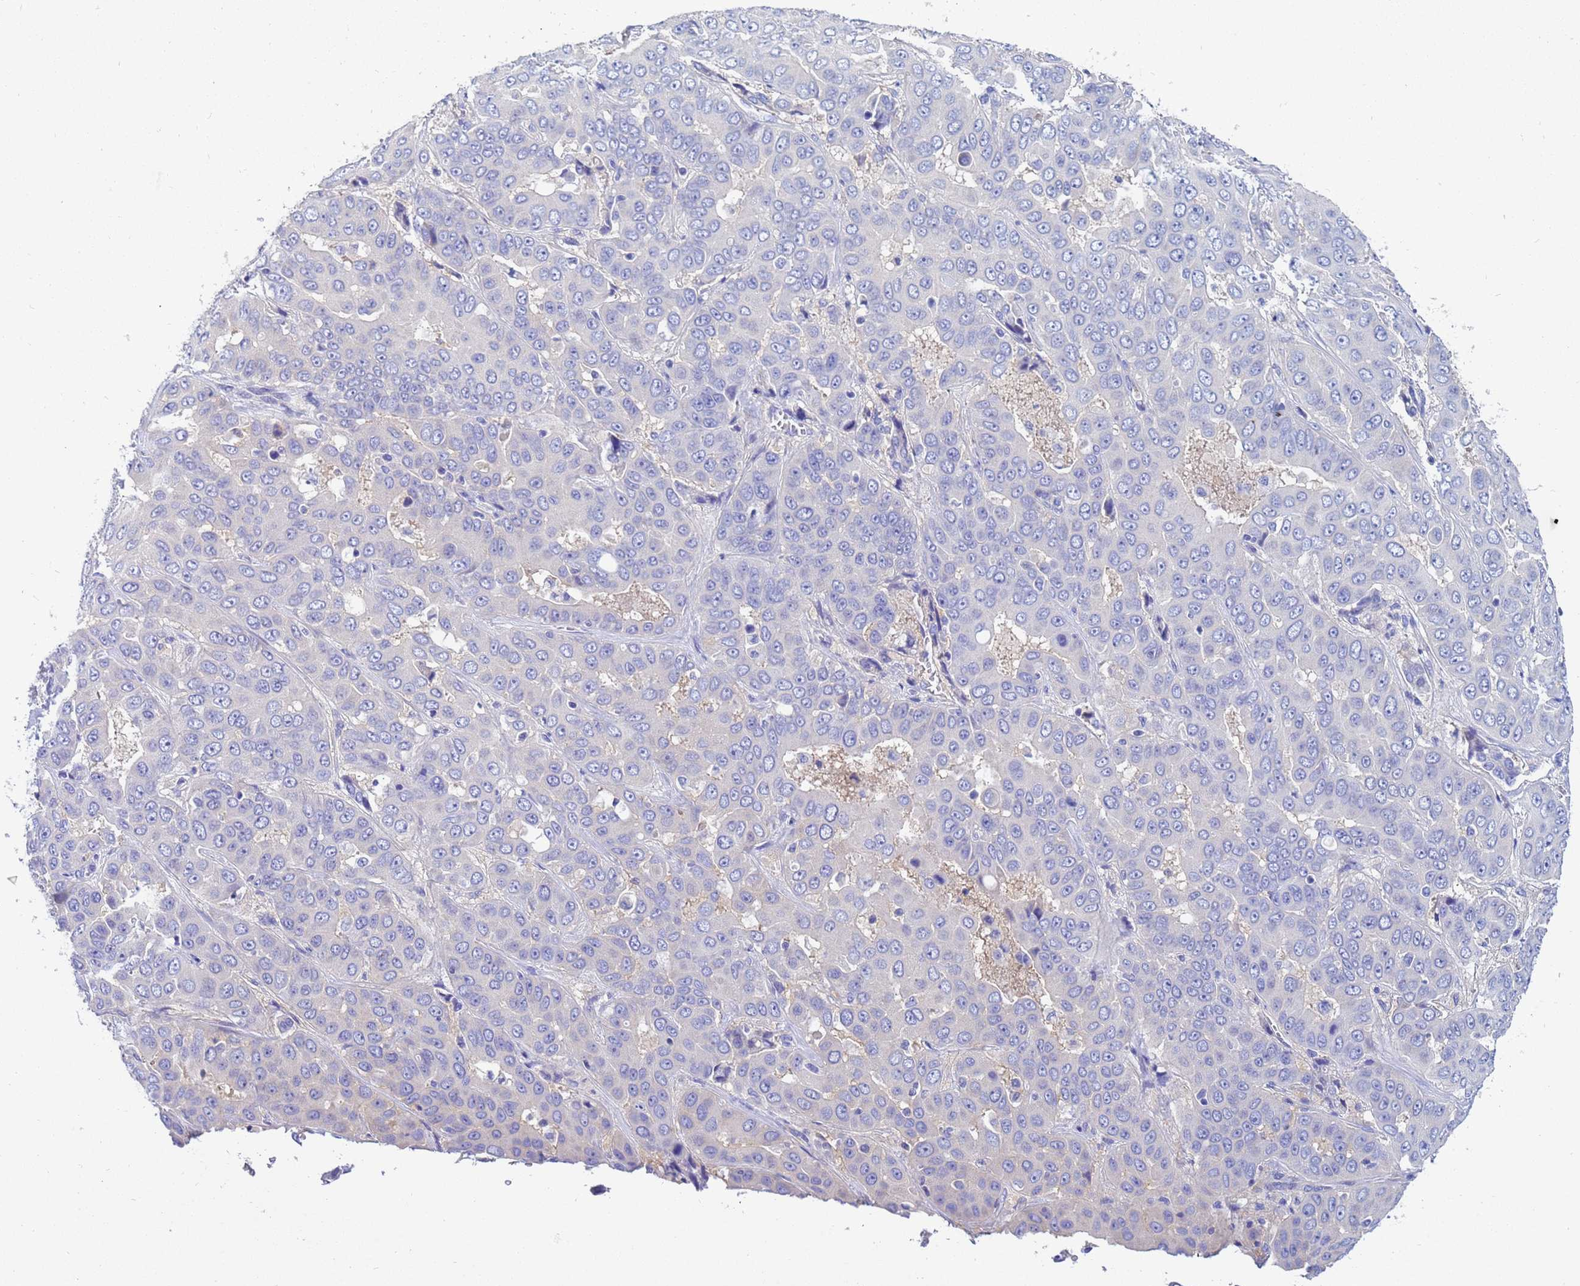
{"staining": {"intensity": "negative", "quantity": "none", "location": "none"}, "tissue": "liver cancer", "cell_type": "Tumor cells", "image_type": "cancer", "snomed": [{"axis": "morphology", "description": "Cholangiocarcinoma"}, {"axis": "topography", "description": "Liver"}], "caption": "A histopathology image of human liver cancer (cholangiocarcinoma) is negative for staining in tumor cells.", "gene": "UBE2O", "patient": {"sex": "female", "age": 52}}